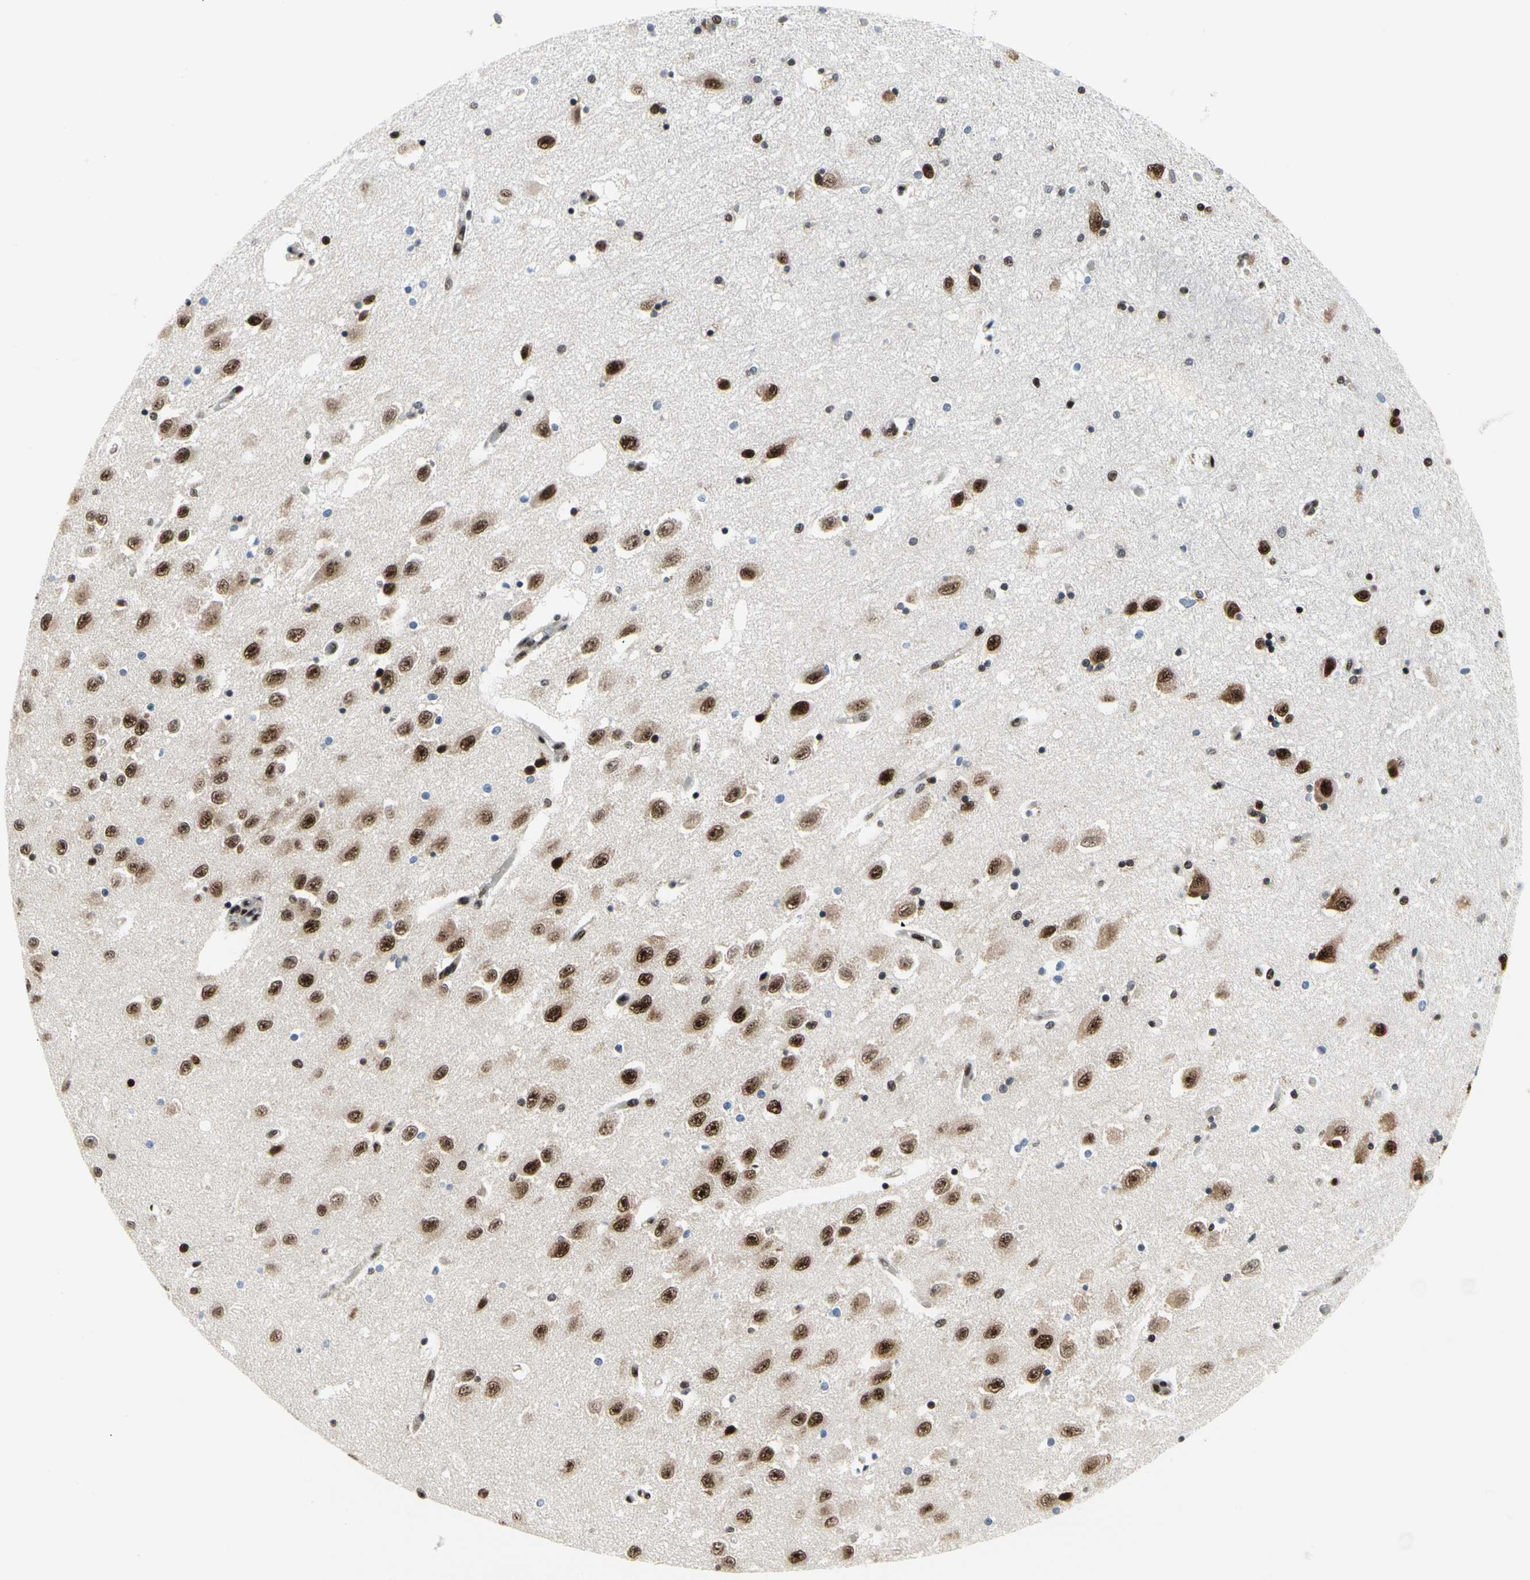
{"staining": {"intensity": "strong", "quantity": "25%-75%", "location": "nuclear"}, "tissue": "hippocampus", "cell_type": "Glial cells", "image_type": "normal", "snomed": [{"axis": "morphology", "description": "Normal tissue, NOS"}, {"axis": "topography", "description": "Hippocampus"}], "caption": "An image of hippocampus stained for a protein displays strong nuclear brown staining in glial cells. The protein is stained brown, and the nuclei are stained in blue (DAB (3,3'-diaminobenzidine) IHC with brightfield microscopy, high magnification).", "gene": "SRSF11", "patient": {"sex": "female", "age": 54}}